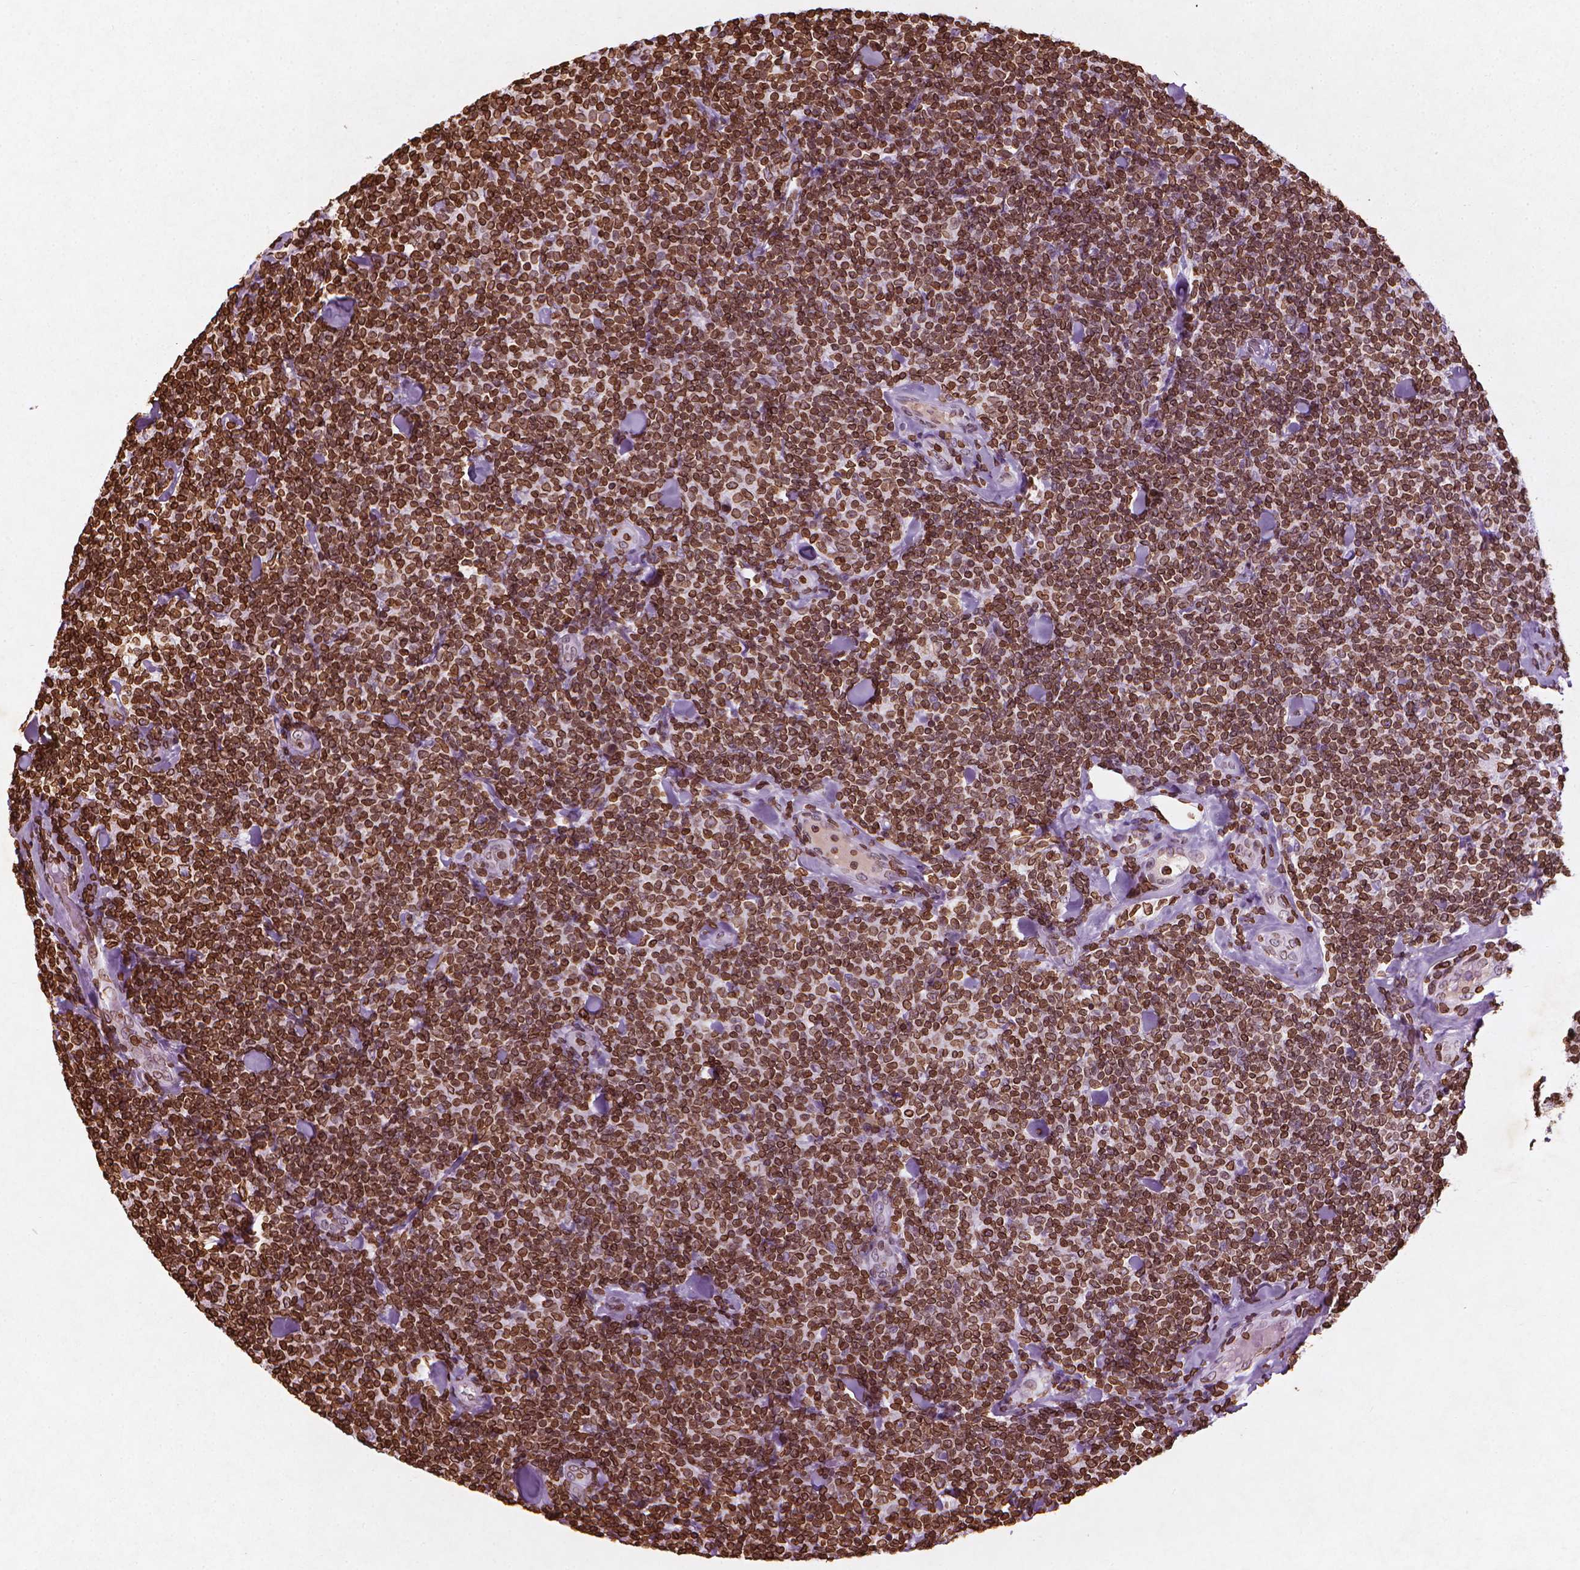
{"staining": {"intensity": "strong", "quantity": ">75%", "location": "cytoplasmic/membranous,nuclear"}, "tissue": "lymphoma", "cell_type": "Tumor cells", "image_type": "cancer", "snomed": [{"axis": "morphology", "description": "Malignant lymphoma, non-Hodgkin's type, Low grade"}, {"axis": "topography", "description": "Lymph node"}], "caption": "A photomicrograph showing strong cytoplasmic/membranous and nuclear expression in about >75% of tumor cells in lymphoma, as visualized by brown immunohistochemical staining.", "gene": "LMNB1", "patient": {"sex": "female", "age": 56}}